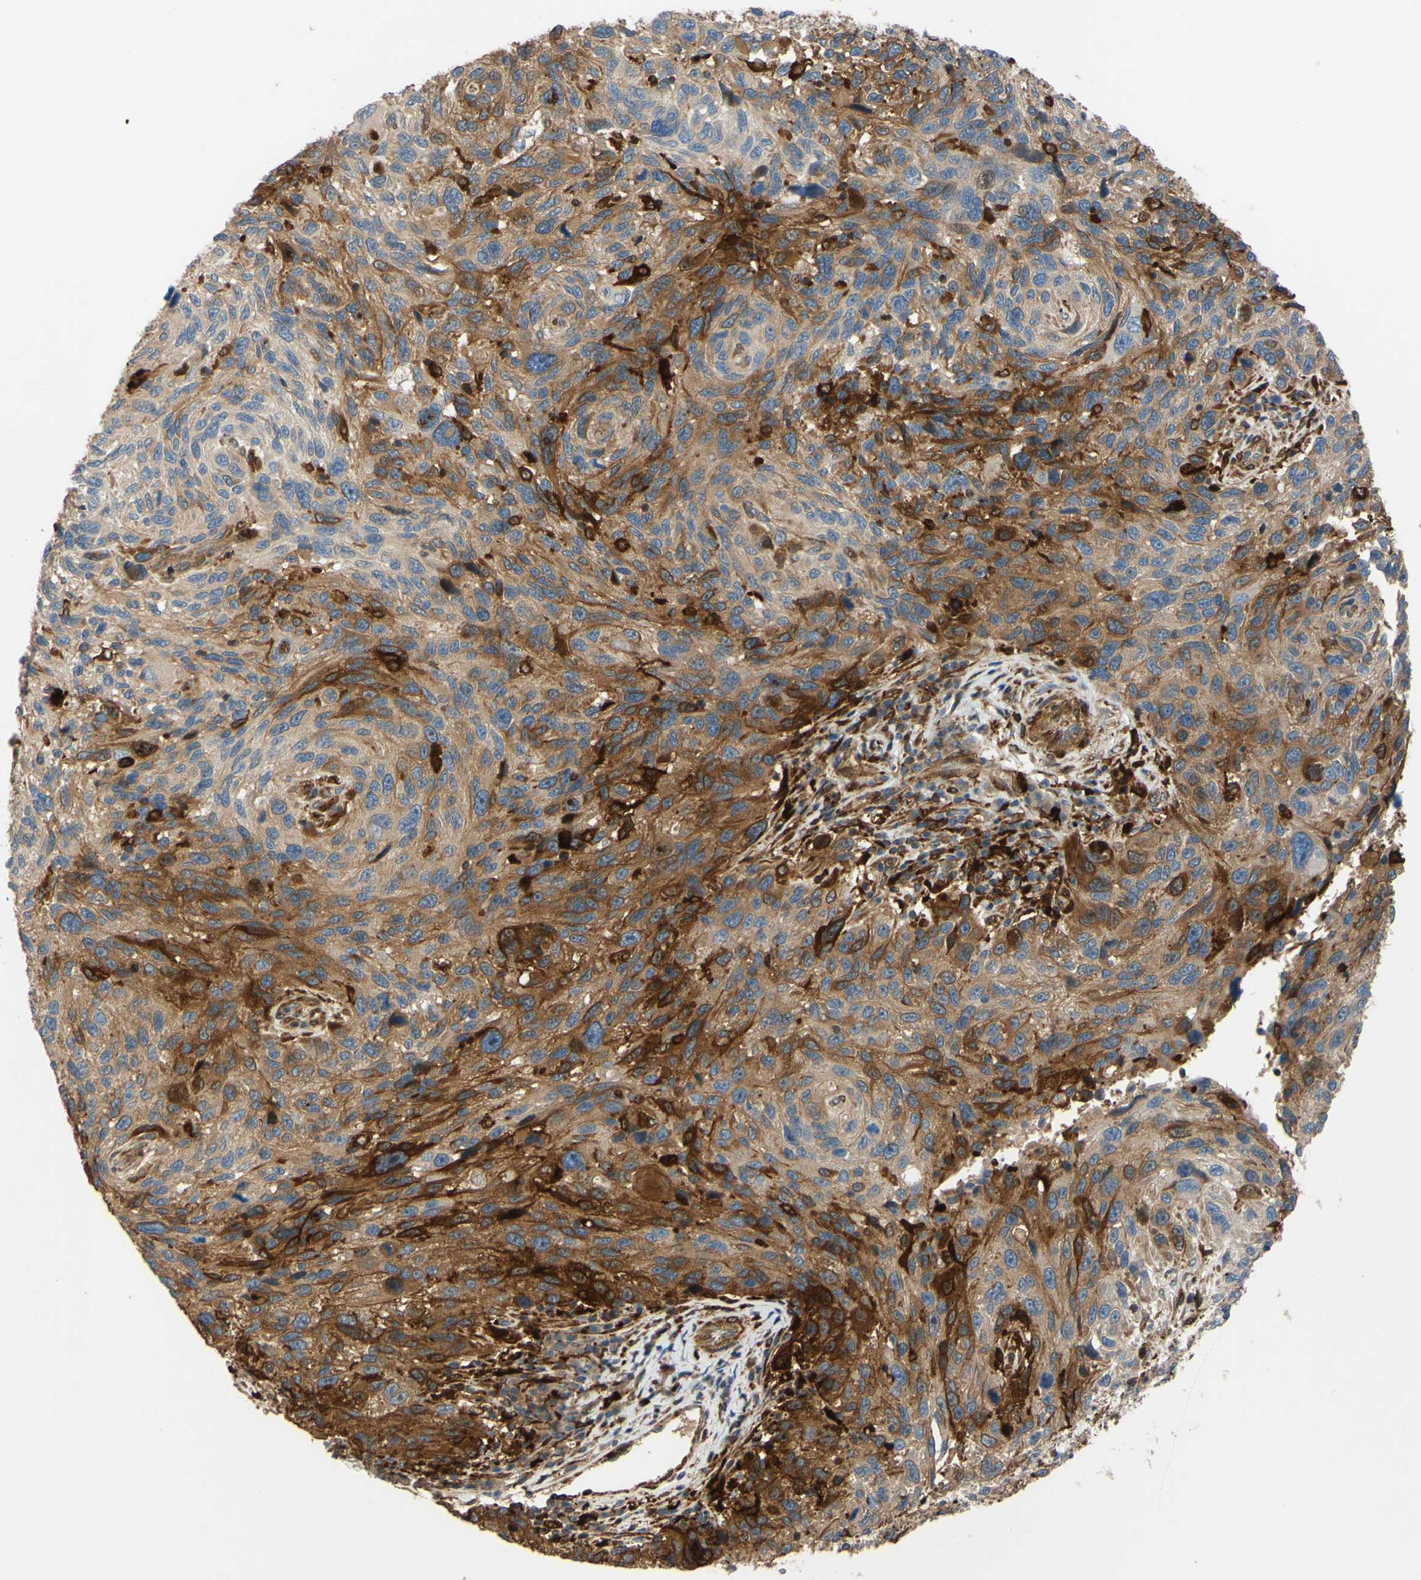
{"staining": {"intensity": "moderate", "quantity": ">75%", "location": "cytoplasmic/membranous"}, "tissue": "melanoma", "cell_type": "Tumor cells", "image_type": "cancer", "snomed": [{"axis": "morphology", "description": "Malignant melanoma, NOS"}, {"axis": "topography", "description": "Skin"}], "caption": "Melanoma stained with DAB (3,3'-diaminobenzidine) IHC displays medium levels of moderate cytoplasmic/membranous positivity in approximately >75% of tumor cells.", "gene": "SPTLC1", "patient": {"sex": "male", "age": 53}}